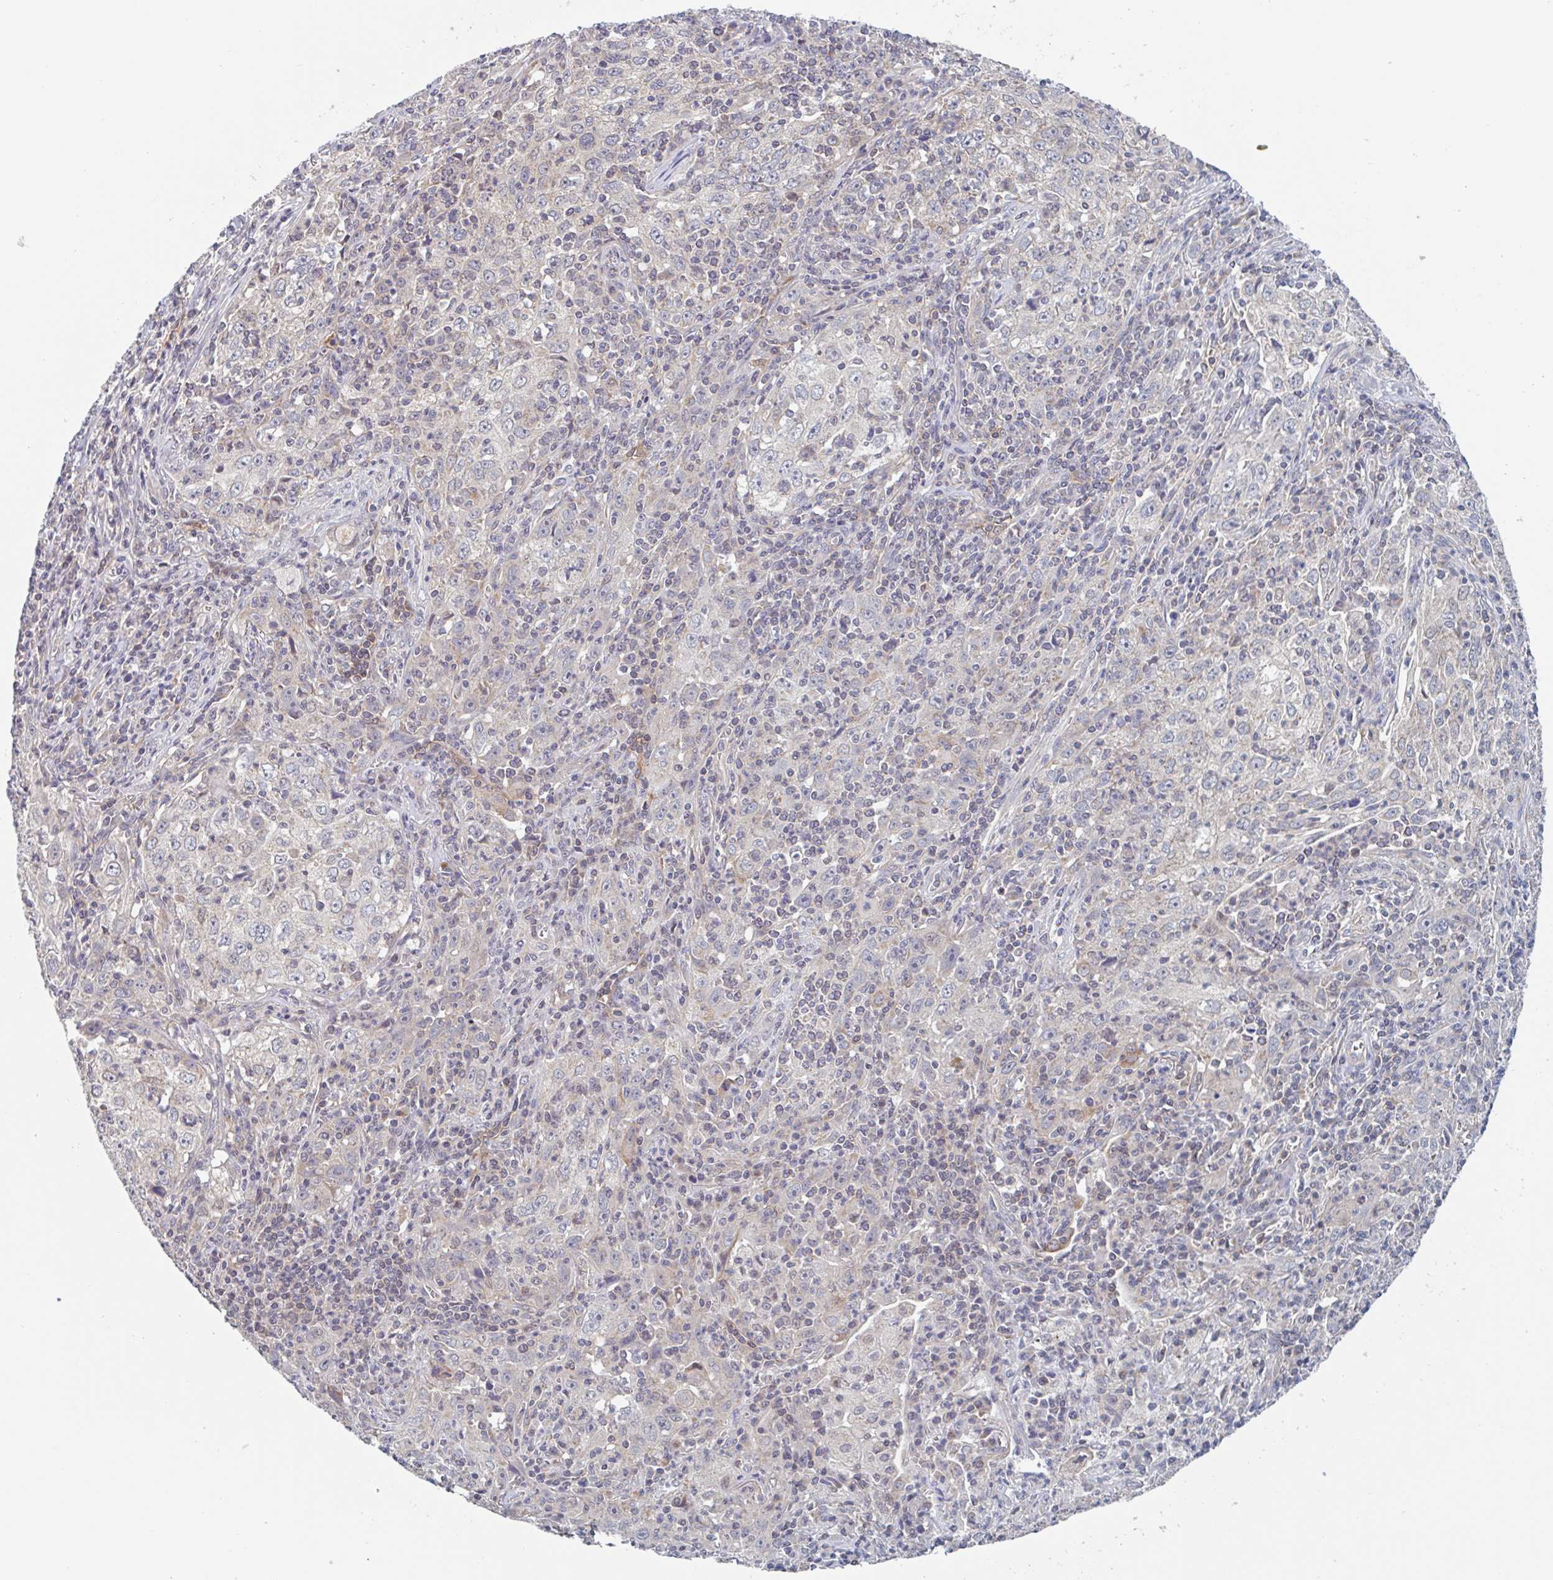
{"staining": {"intensity": "weak", "quantity": "<25%", "location": "cytoplasmic/membranous"}, "tissue": "lung cancer", "cell_type": "Tumor cells", "image_type": "cancer", "snomed": [{"axis": "morphology", "description": "Squamous cell carcinoma, NOS"}, {"axis": "topography", "description": "Lung"}], "caption": "Human lung squamous cell carcinoma stained for a protein using immunohistochemistry shows no positivity in tumor cells.", "gene": "SURF1", "patient": {"sex": "male", "age": 71}}